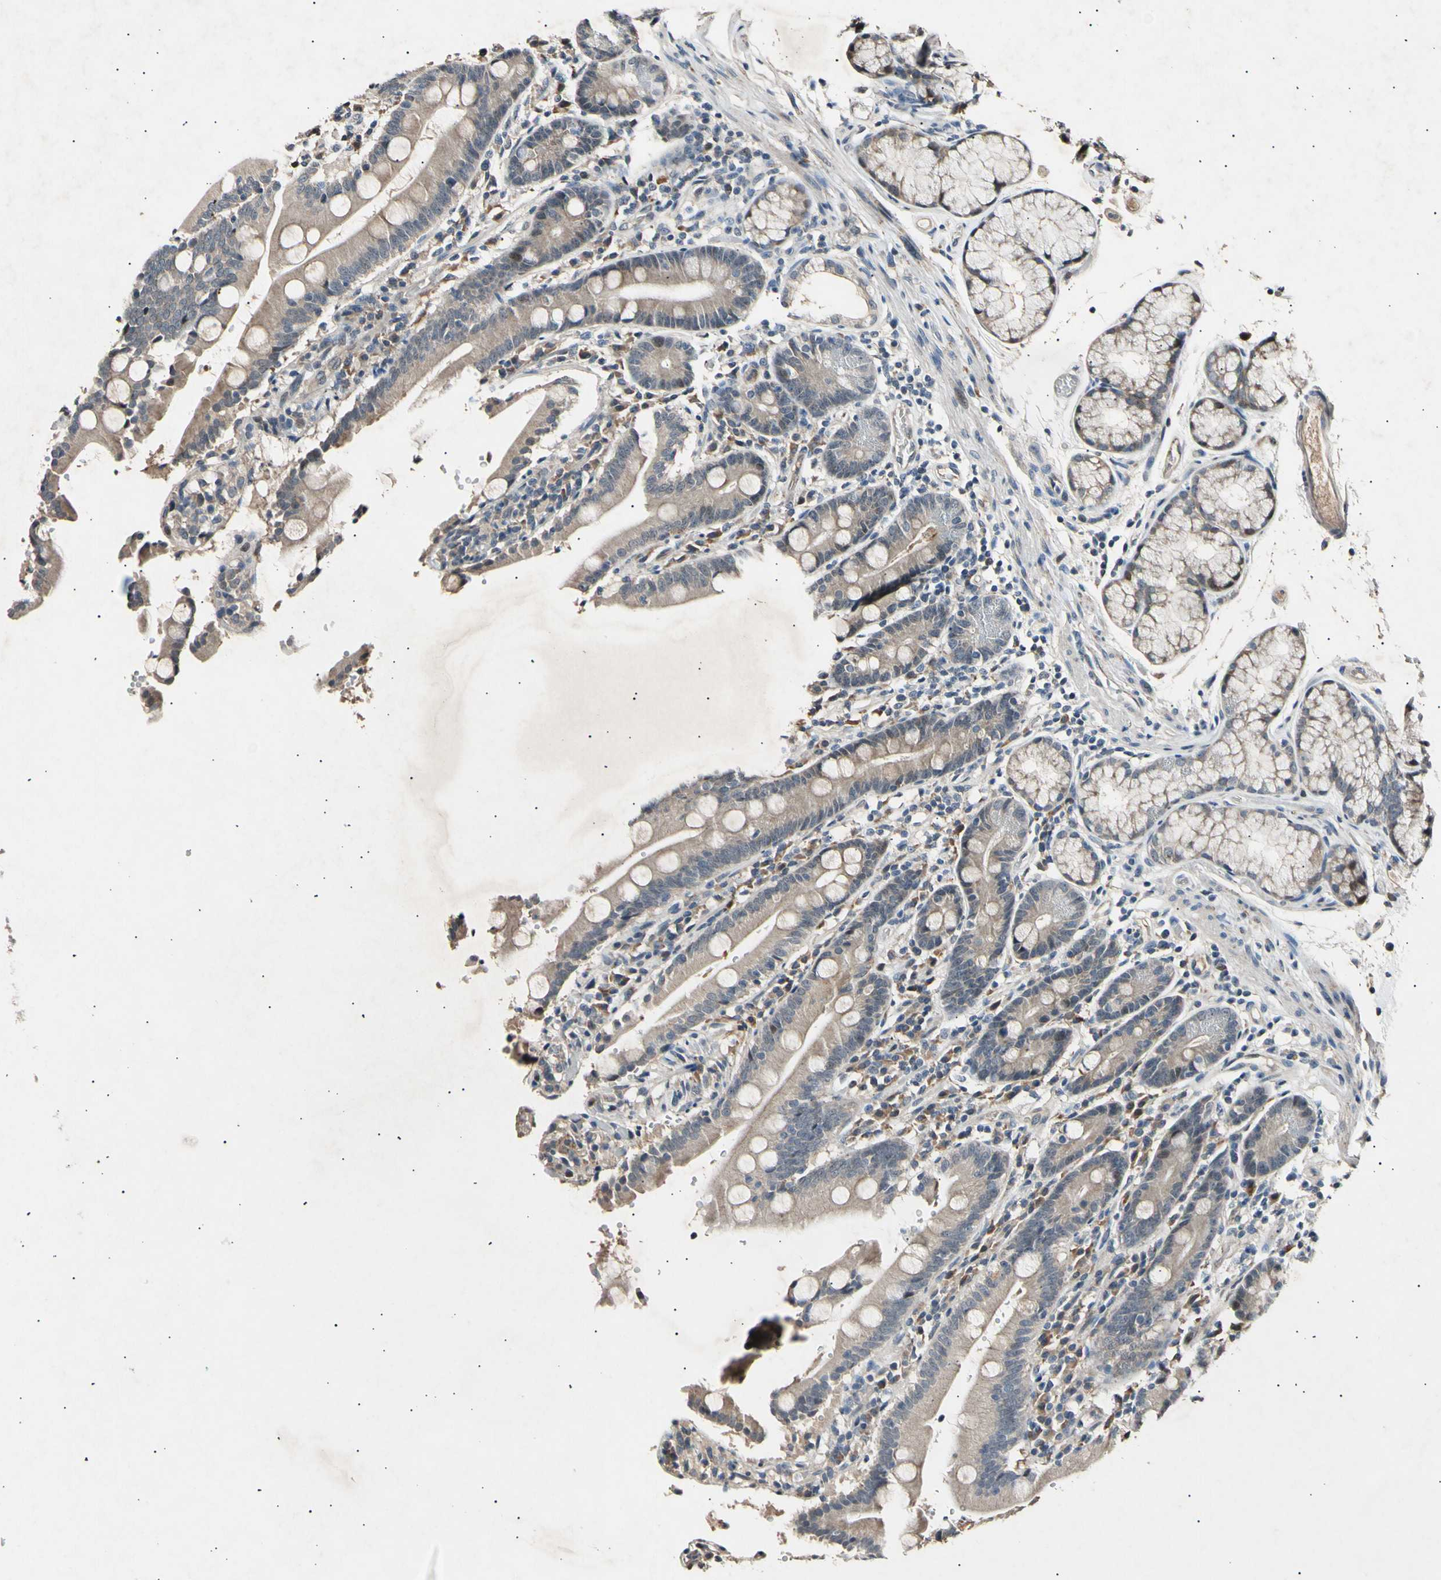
{"staining": {"intensity": "moderate", "quantity": ">75%", "location": "cytoplasmic/membranous"}, "tissue": "duodenum", "cell_type": "Glandular cells", "image_type": "normal", "snomed": [{"axis": "morphology", "description": "Normal tissue, NOS"}, {"axis": "topography", "description": "Small intestine, NOS"}], "caption": "Brown immunohistochemical staining in unremarkable duodenum exhibits moderate cytoplasmic/membranous positivity in approximately >75% of glandular cells. Using DAB (brown) and hematoxylin (blue) stains, captured at high magnification using brightfield microscopy.", "gene": "ADCY3", "patient": {"sex": "female", "age": 71}}